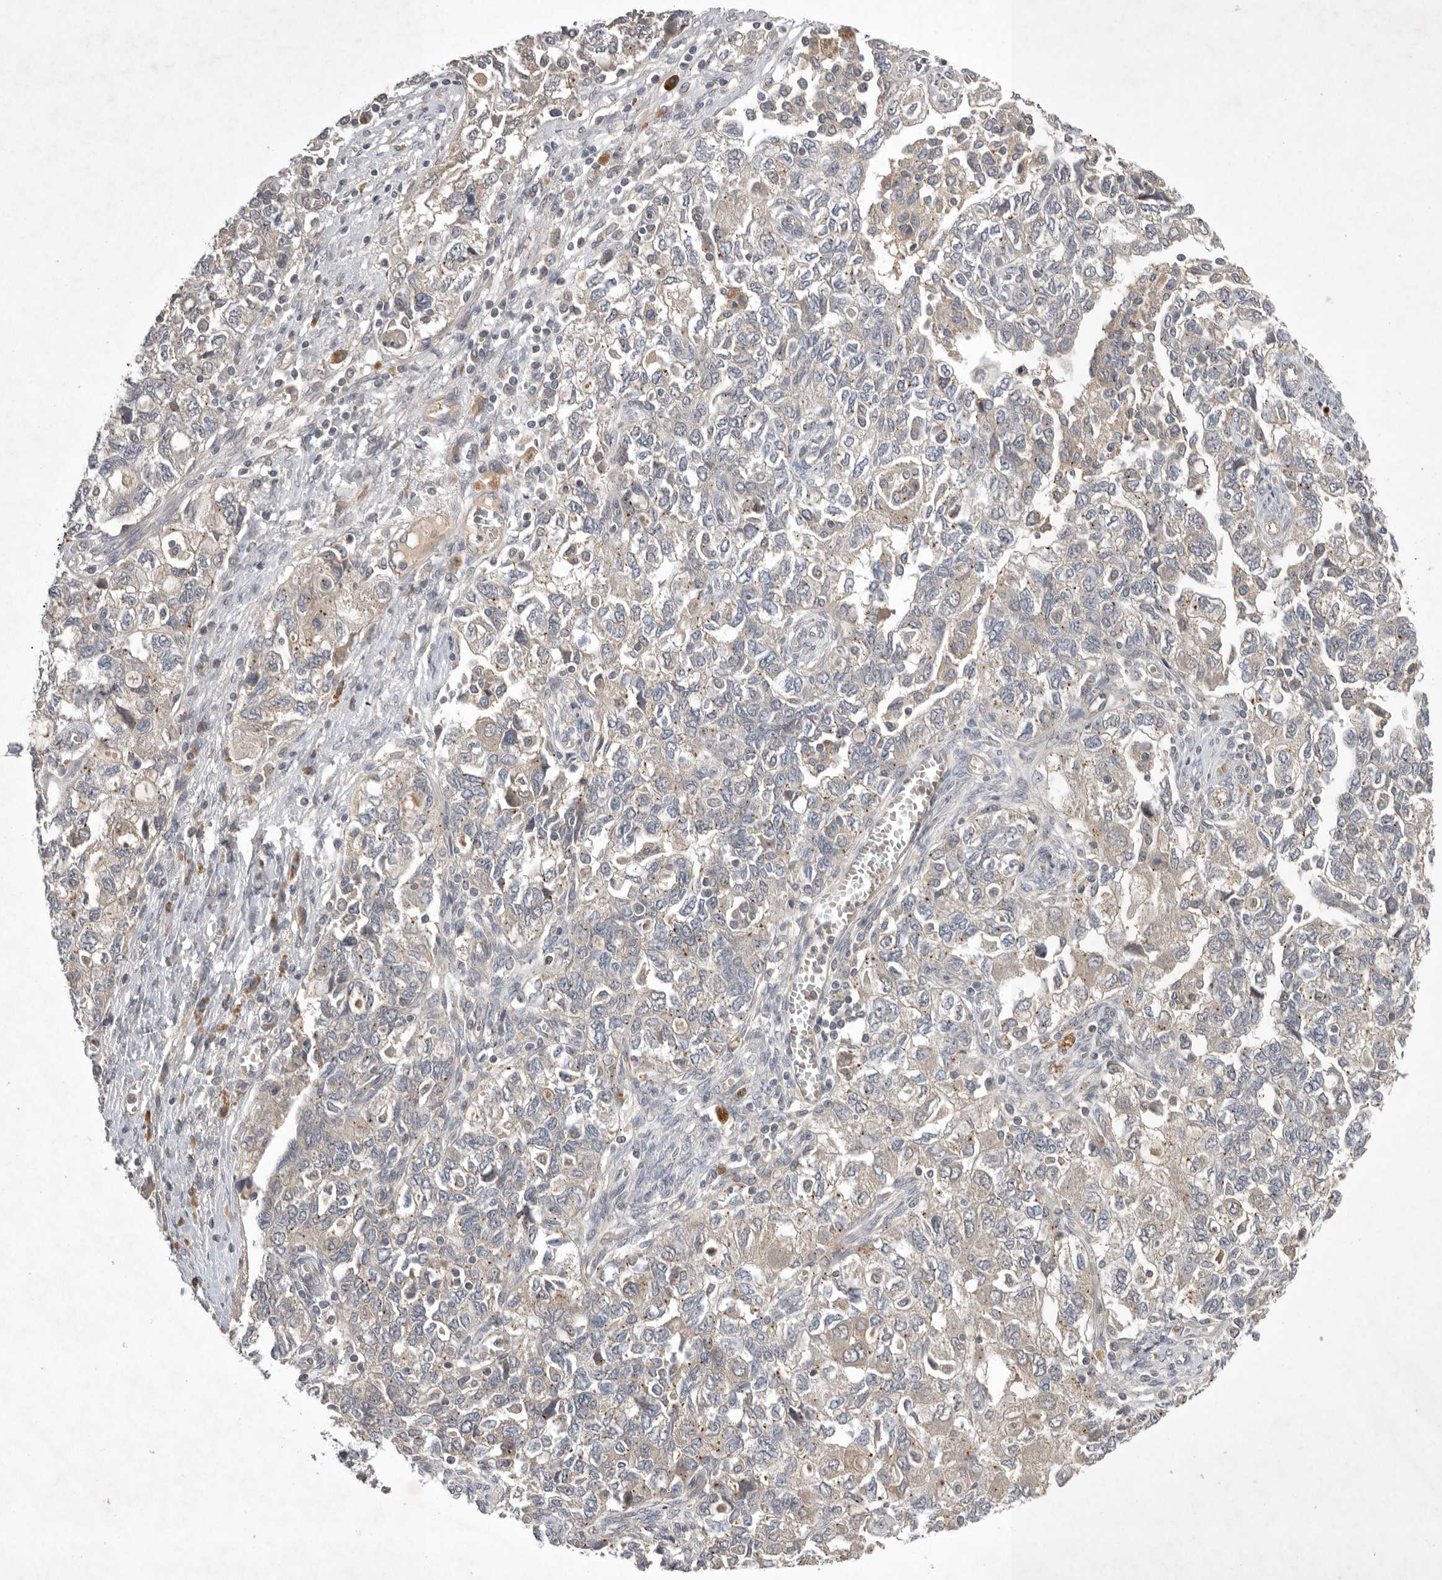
{"staining": {"intensity": "negative", "quantity": "none", "location": "none"}, "tissue": "ovarian cancer", "cell_type": "Tumor cells", "image_type": "cancer", "snomed": [{"axis": "morphology", "description": "Carcinoma, NOS"}, {"axis": "morphology", "description": "Cystadenocarcinoma, serous, NOS"}, {"axis": "topography", "description": "Ovary"}], "caption": "There is no significant positivity in tumor cells of ovarian cancer.", "gene": "NRCAM", "patient": {"sex": "female", "age": 69}}